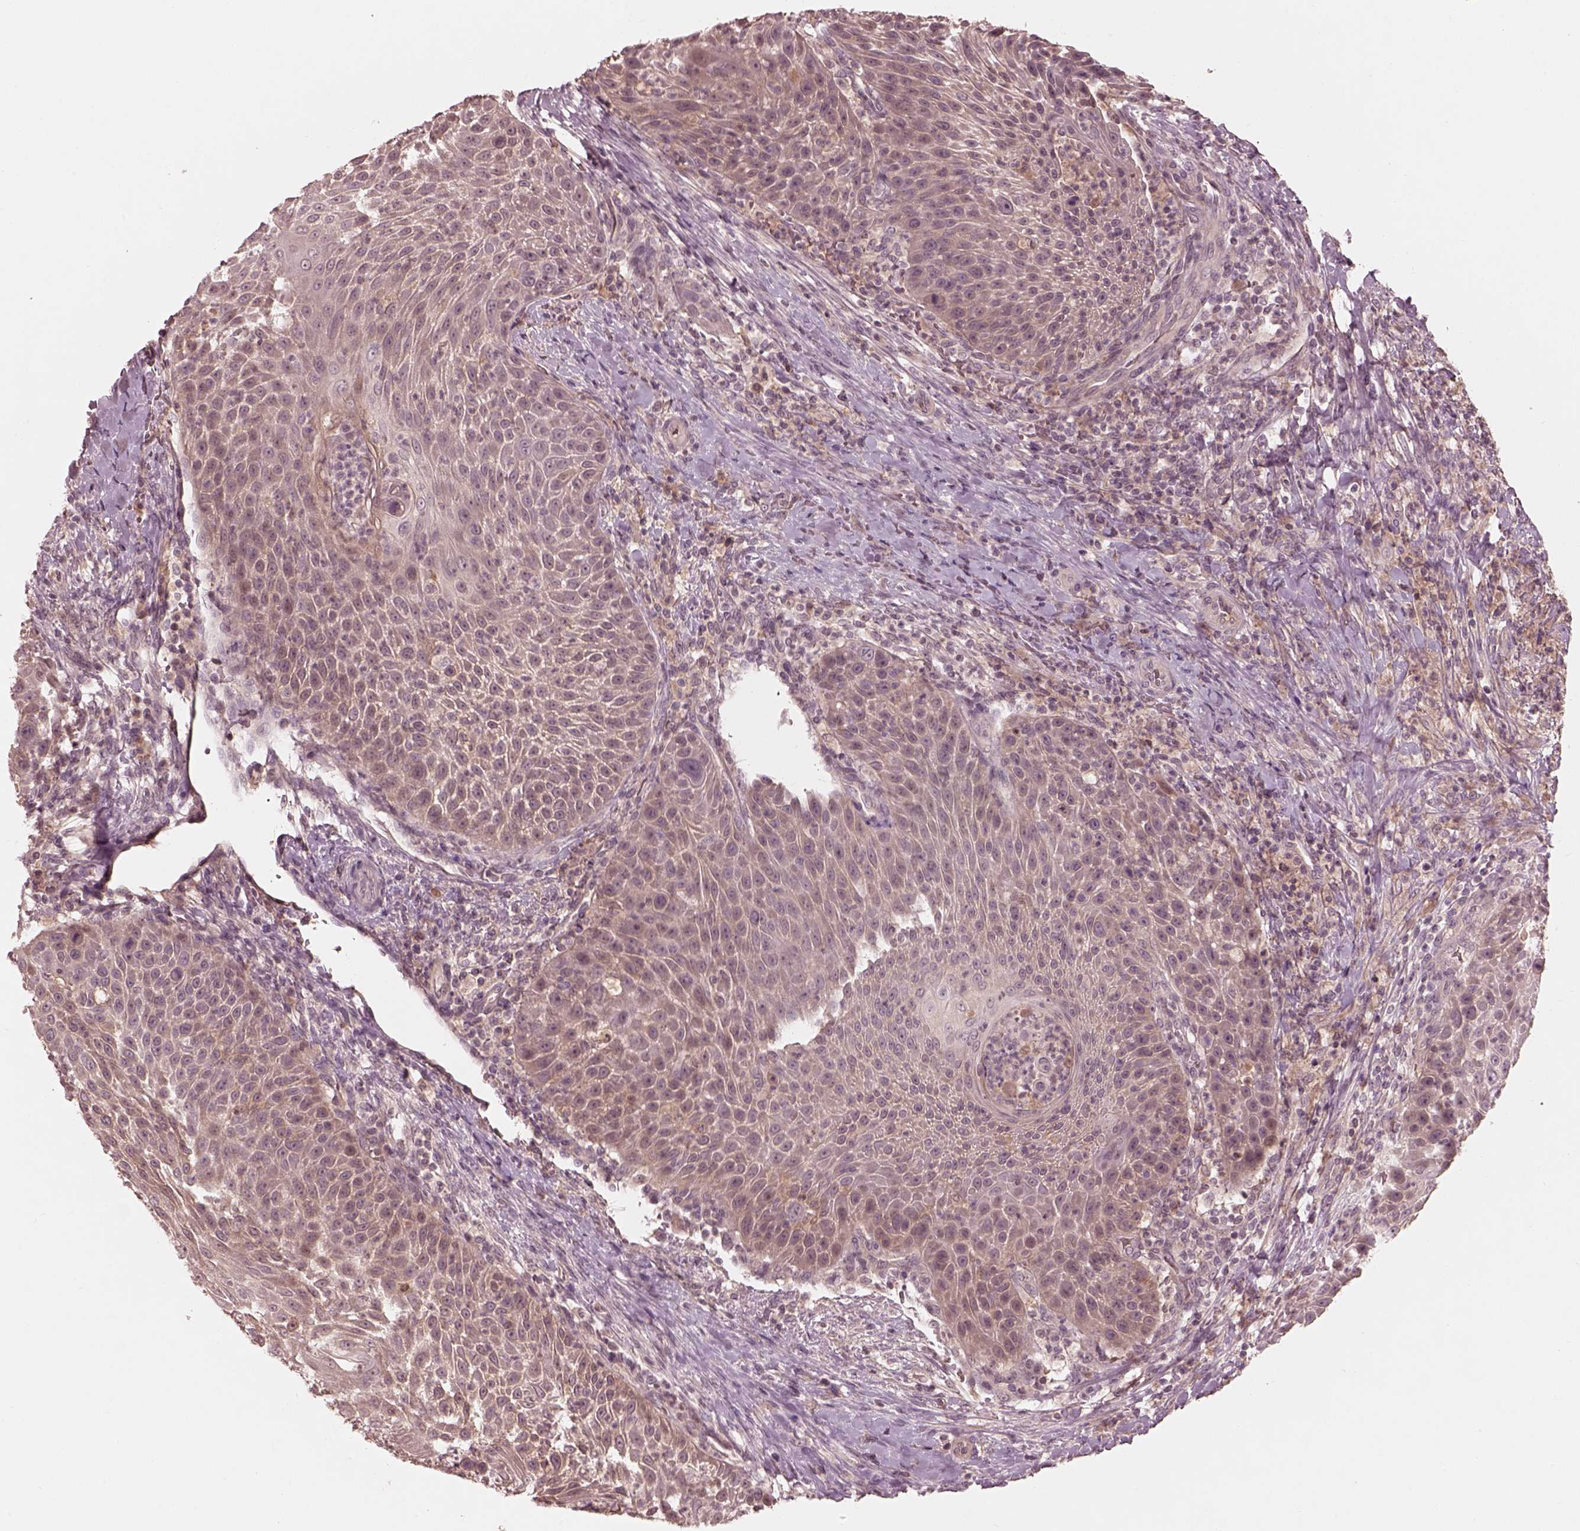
{"staining": {"intensity": "negative", "quantity": "none", "location": "none"}, "tissue": "head and neck cancer", "cell_type": "Tumor cells", "image_type": "cancer", "snomed": [{"axis": "morphology", "description": "Squamous cell carcinoma, NOS"}, {"axis": "topography", "description": "Head-Neck"}], "caption": "A high-resolution photomicrograph shows immunohistochemistry staining of head and neck cancer, which shows no significant expression in tumor cells. The staining is performed using DAB (3,3'-diaminobenzidine) brown chromogen with nuclei counter-stained in using hematoxylin.", "gene": "TF", "patient": {"sex": "male", "age": 69}}